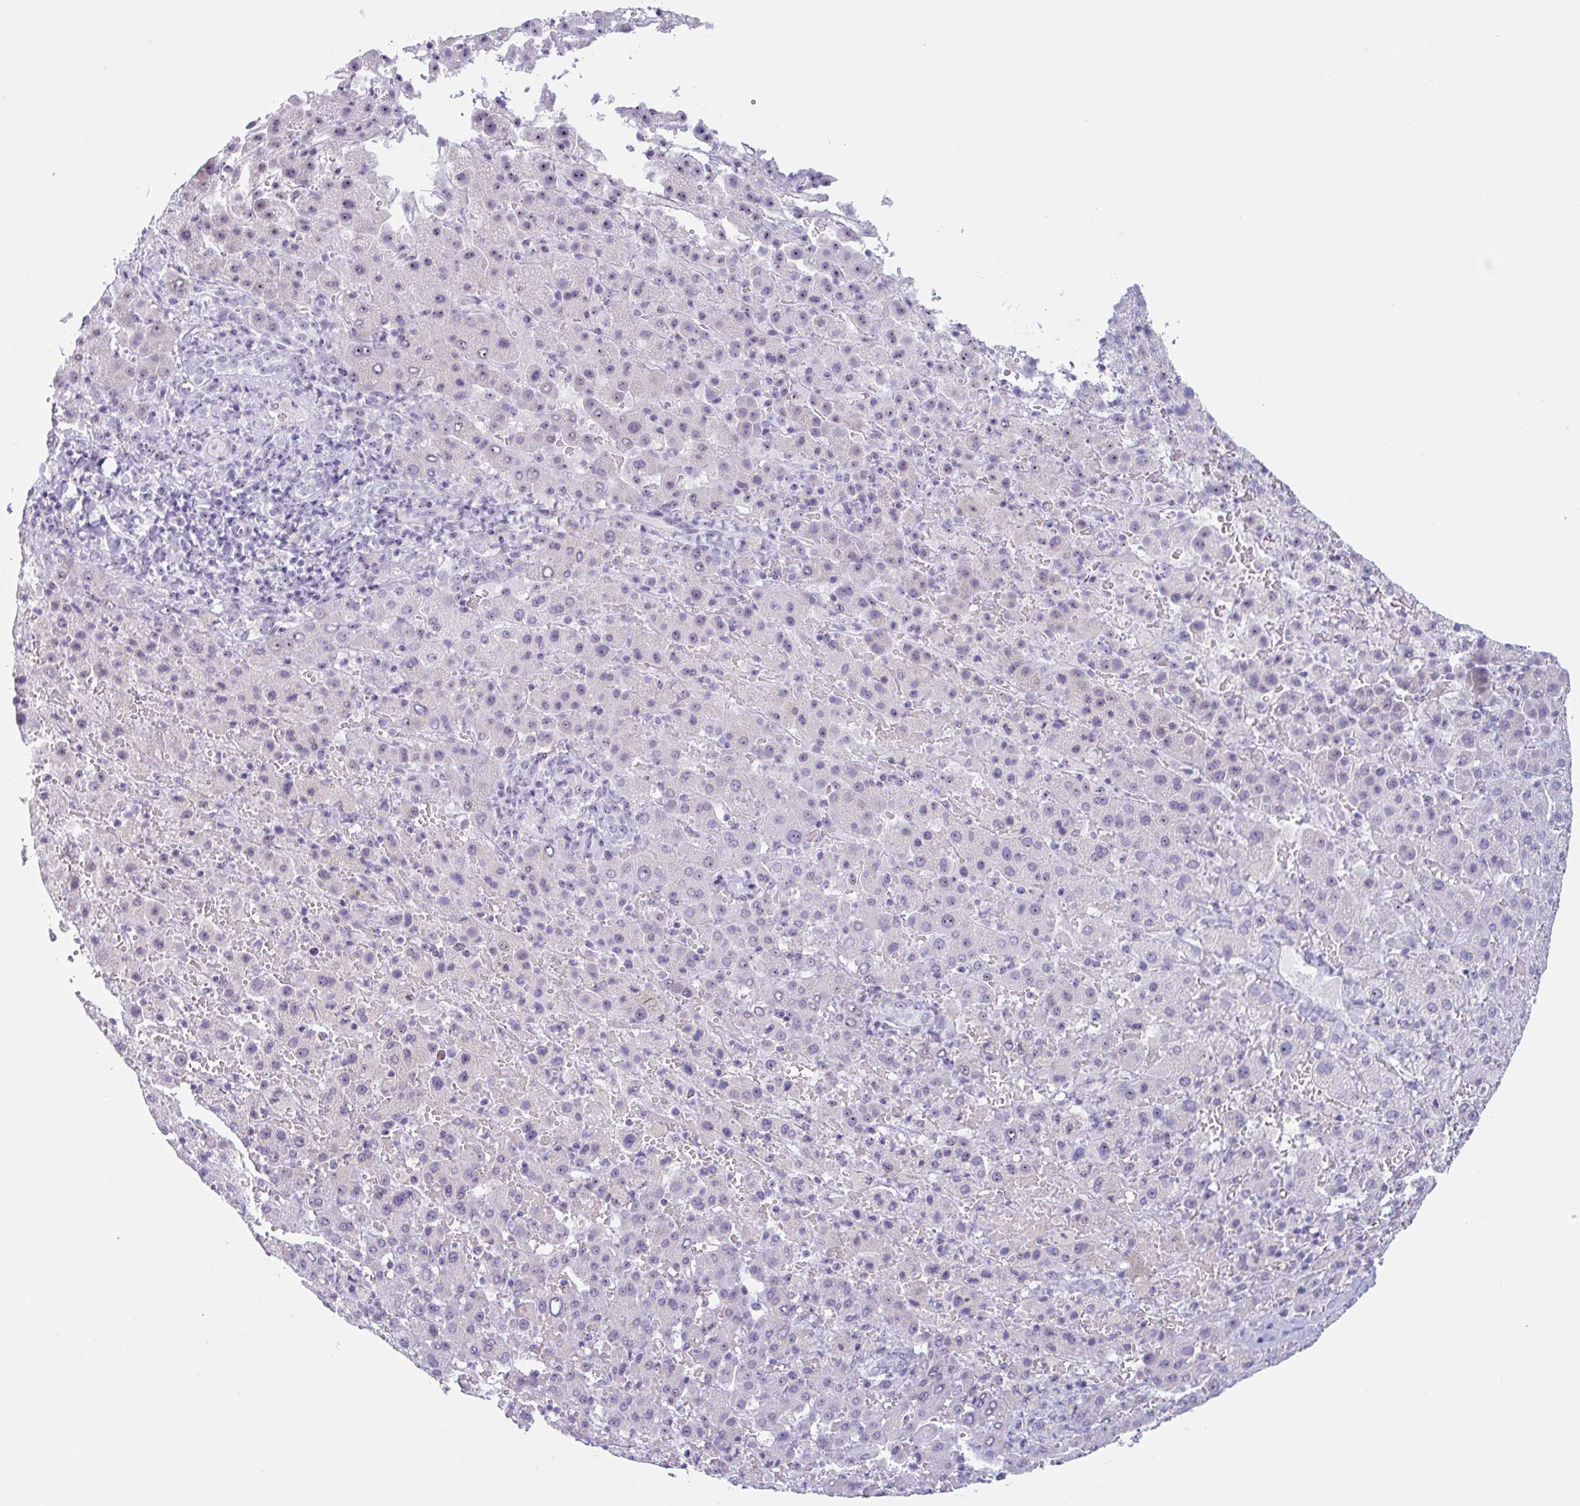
{"staining": {"intensity": "weak", "quantity": "25%-75%", "location": "nuclear"}, "tissue": "liver cancer", "cell_type": "Tumor cells", "image_type": "cancer", "snomed": [{"axis": "morphology", "description": "Carcinoma, Hepatocellular, NOS"}, {"axis": "topography", "description": "Liver"}], "caption": "Approximately 25%-75% of tumor cells in hepatocellular carcinoma (liver) show weak nuclear protein positivity as visualized by brown immunohistochemical staining.", "gene": "LENG9", "patient": {"sex": "female", "age": 58}}